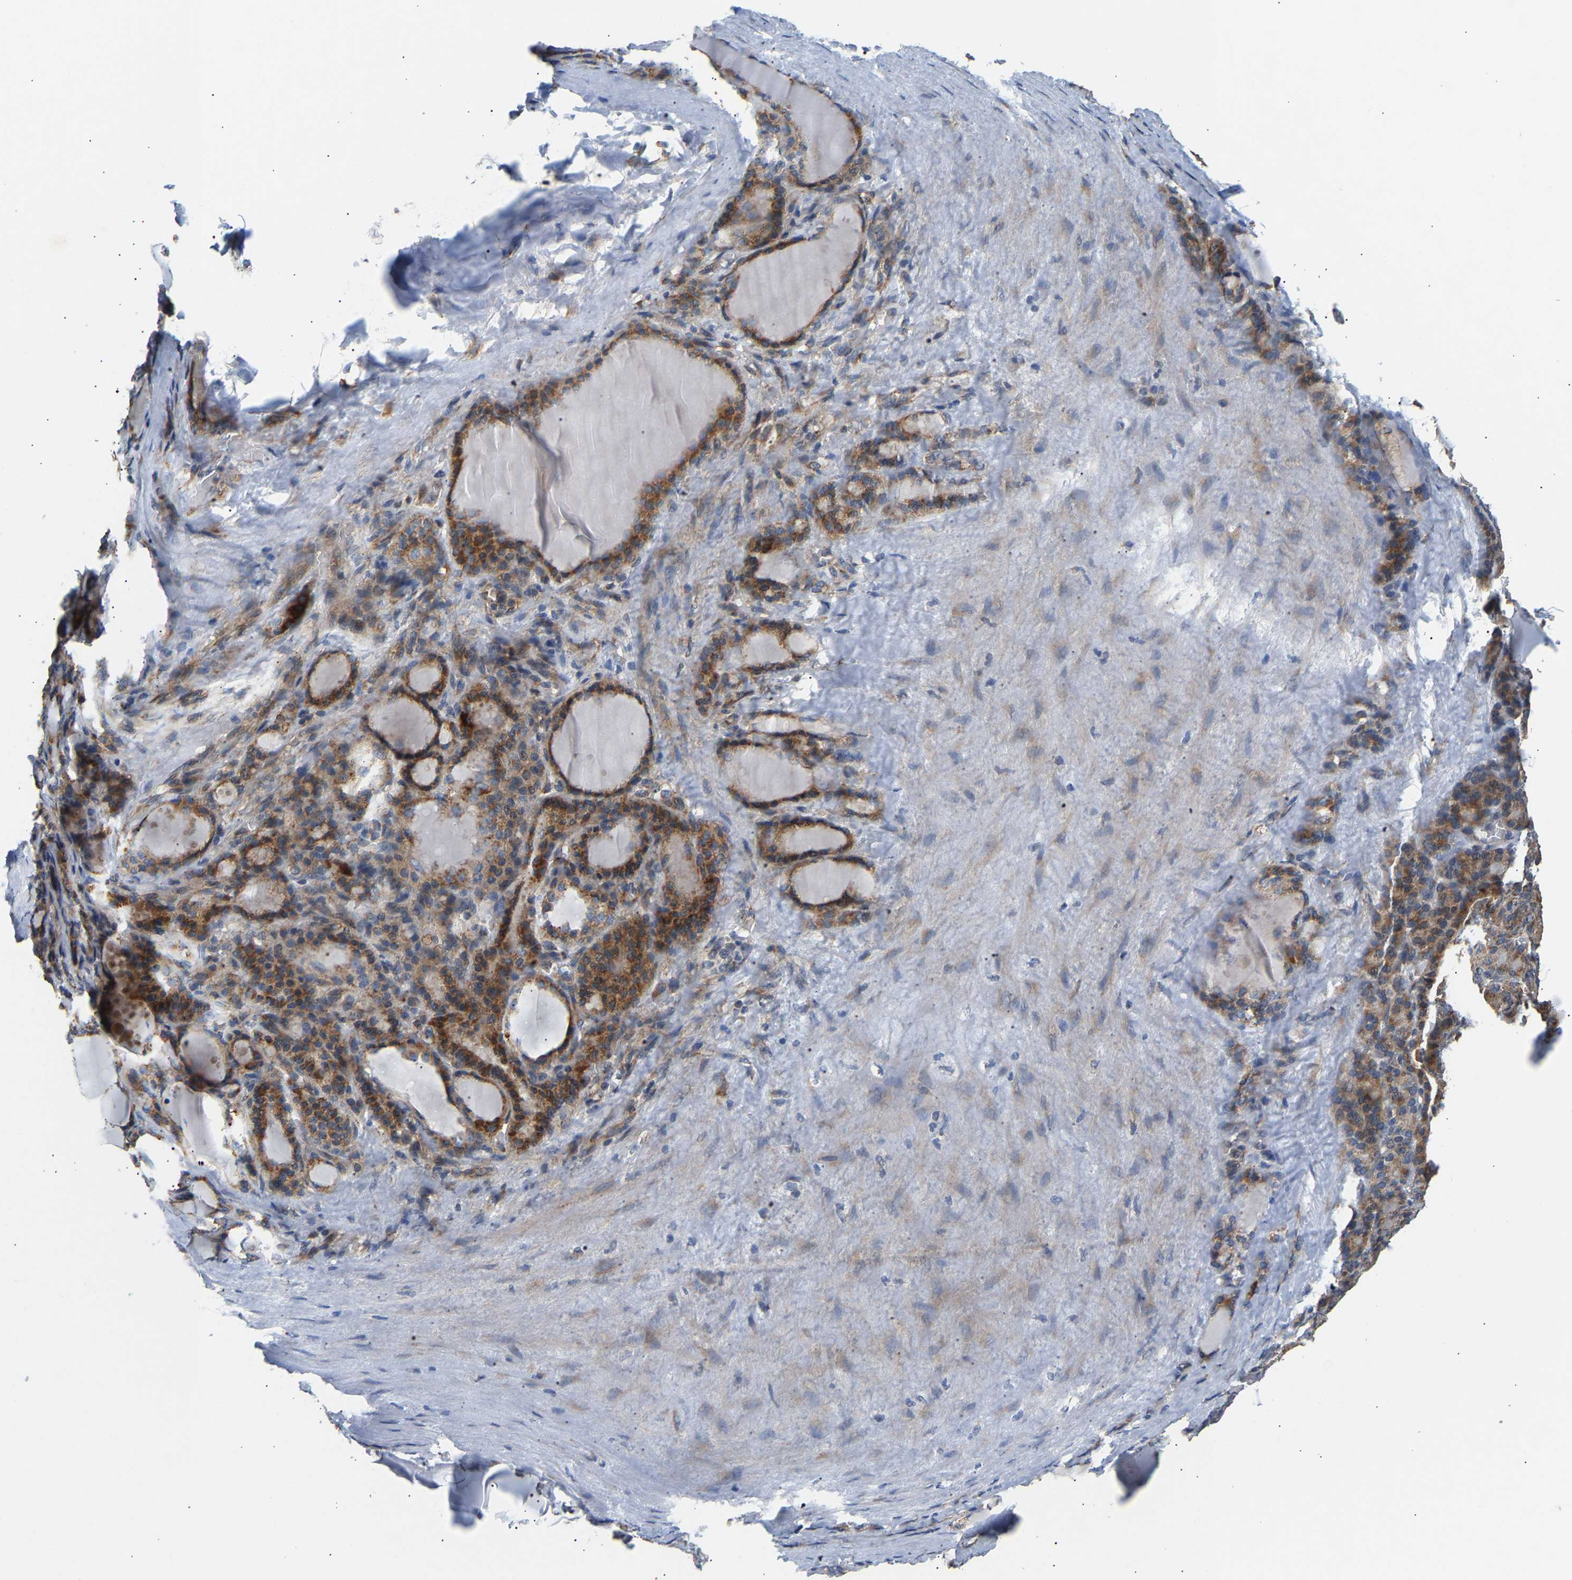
{"staining": {"intensity": "moderate", "quantity": ">75%", "location": "cytoplasmic/membranous"}, "tissue": "thyroid gland", "cell_type": "Glandular cells", "image_type": "normal", "snomed": [{"axis": "morphology", "description": "Normal tissue, NOS"}, {"axis": "topography", "description": "Thyroid gland"}], "caption": "This histopathology image demonstrates immunohistochemistry (IHC) staining of normal thyroid gland, with medium moderate cytoplasmic/membranous positivity in approximately >75% of glandular cells.", "gene": "TMEM168", "patient": {"sex": "female", "age": 28}}